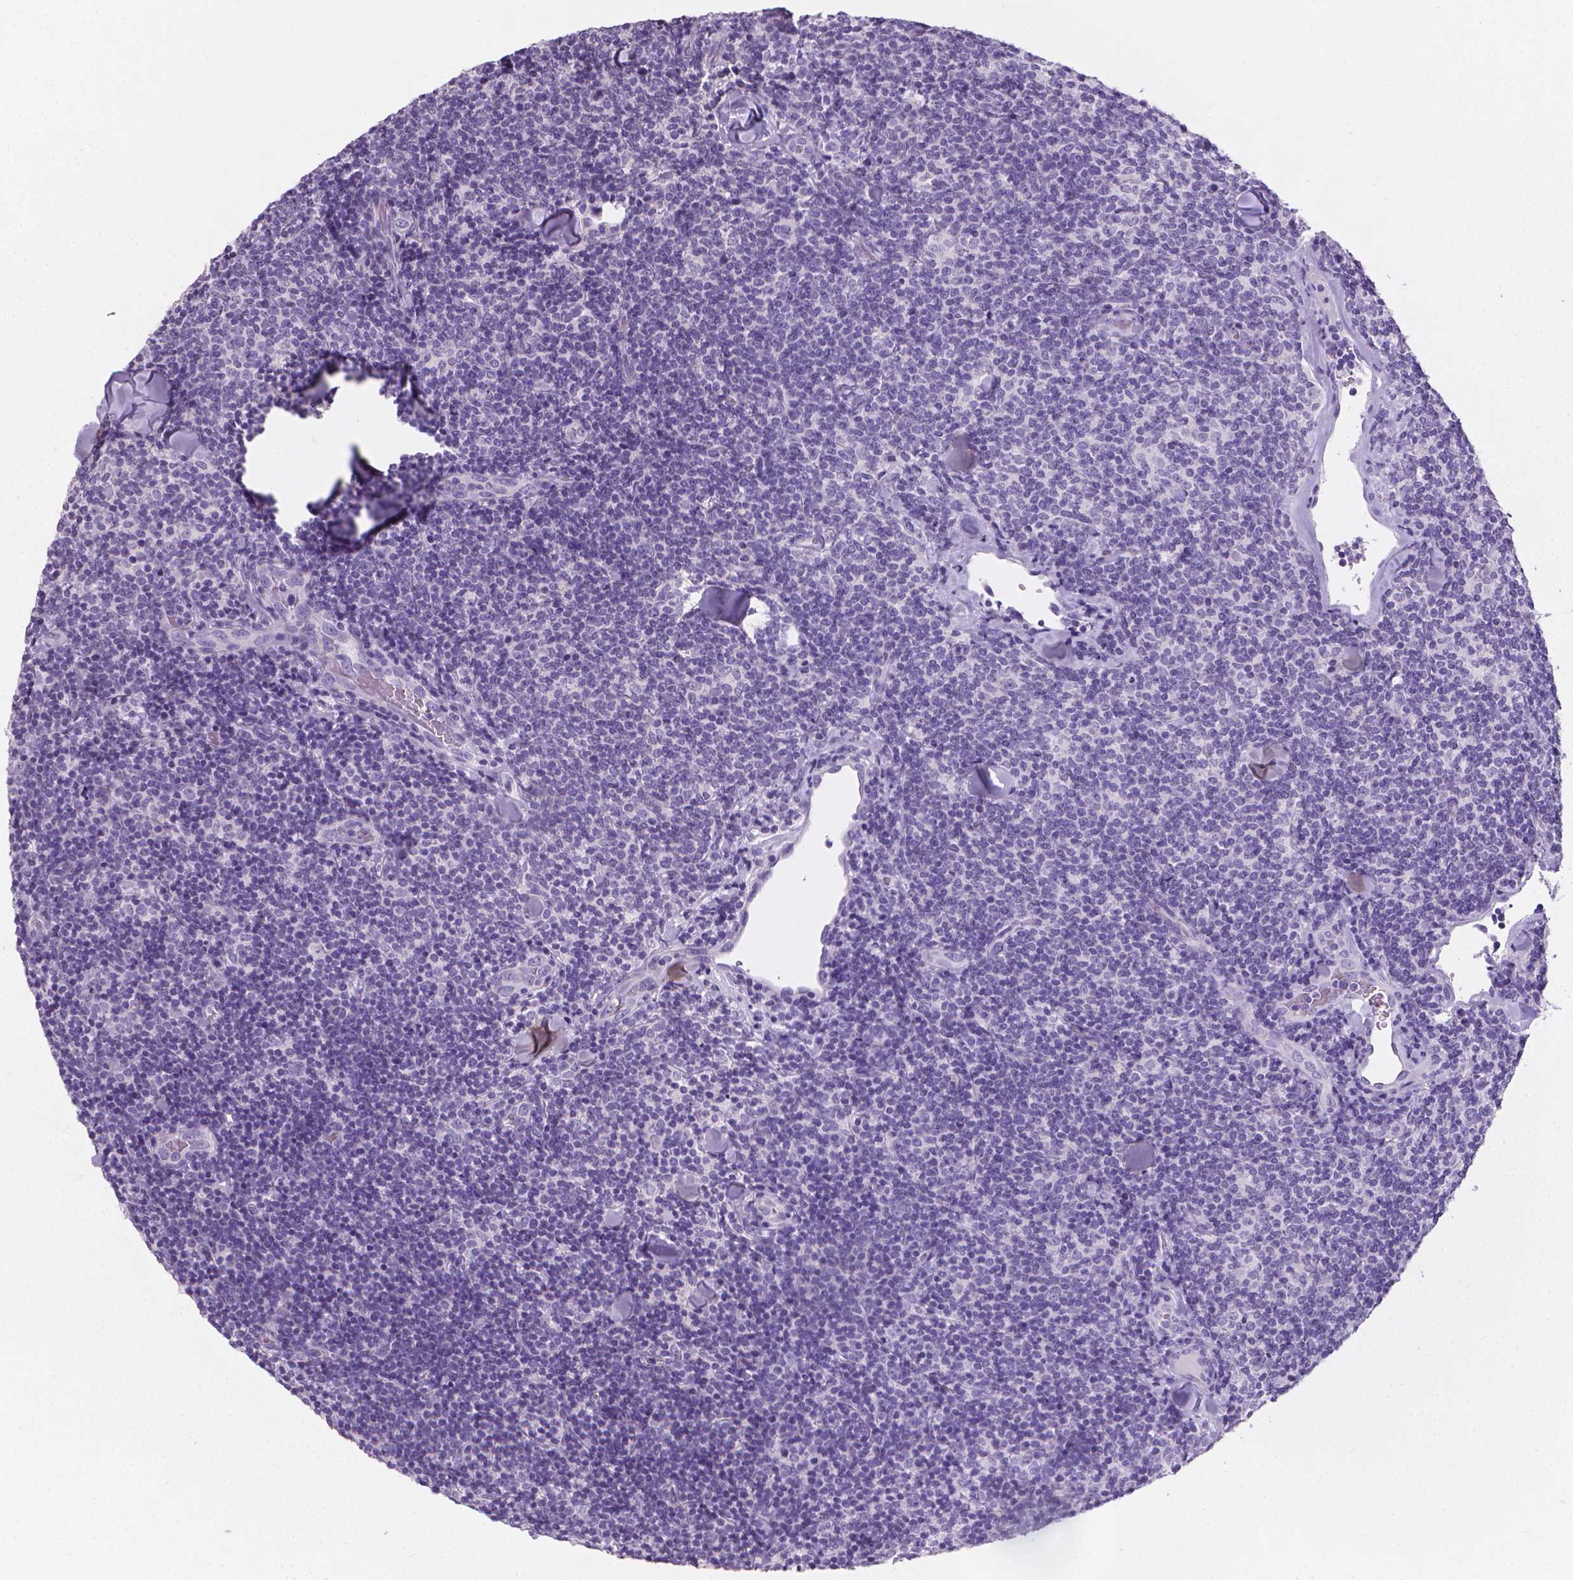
{"staining": {"intensity": "negative", "quantity": "none", "location": "none"}, "tissue": "lymphoma", "cell_type": "Tumor cells", "image_type": "cancer", "snomed": [{"axis": "morphology", "description": "Malignant lymphoma, non-Hodgkin's type, Low grade"}, {"axis": "topography", "description": "Lymph node"}], "caption": "The IHC micrograph has no significant staining in tumor cells of lymphoma tissue.", "gene": "XPNPEP2", "patient": {"sex": "female", "age": 56}}